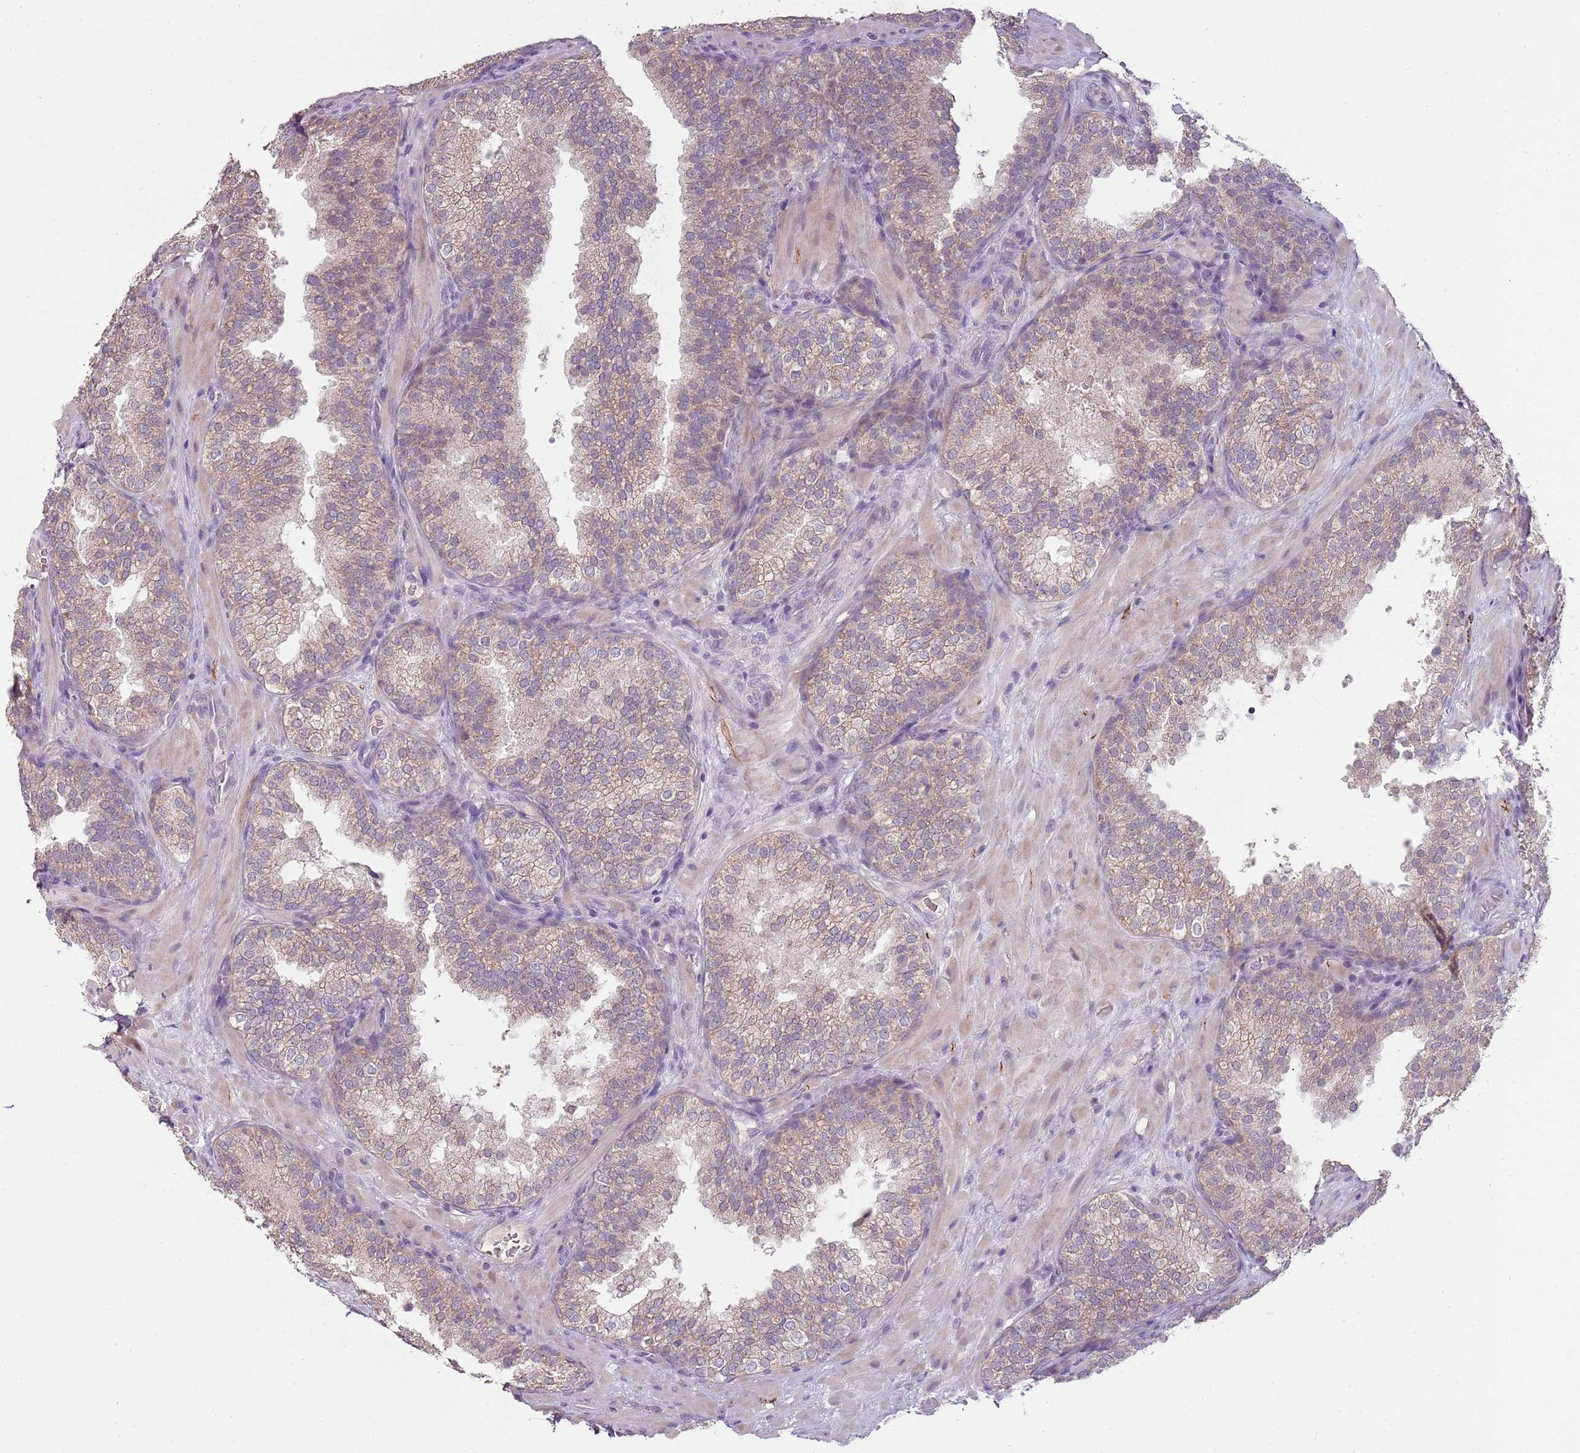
{"staining": {"intensity": "weak", "quantity": "25%-75%", "location": "cytoplasmic/membranous"}, "tissue": "prostate cancer", "cell_type": "Tumor cells", "image_type": "cancer", "snomed": [{"axis": "morphology", "description": "Adenocarcinoma, High grade"}, {"axis": "topography", "description": "Prostate"}], "caption": "Protein staining shows weak cytoplasmic/membranous staining in about 25%-75% of tumor cells in prostate cancer.", "gene": "TEKT4", "patient": {"sex": "male", "age": 56}}